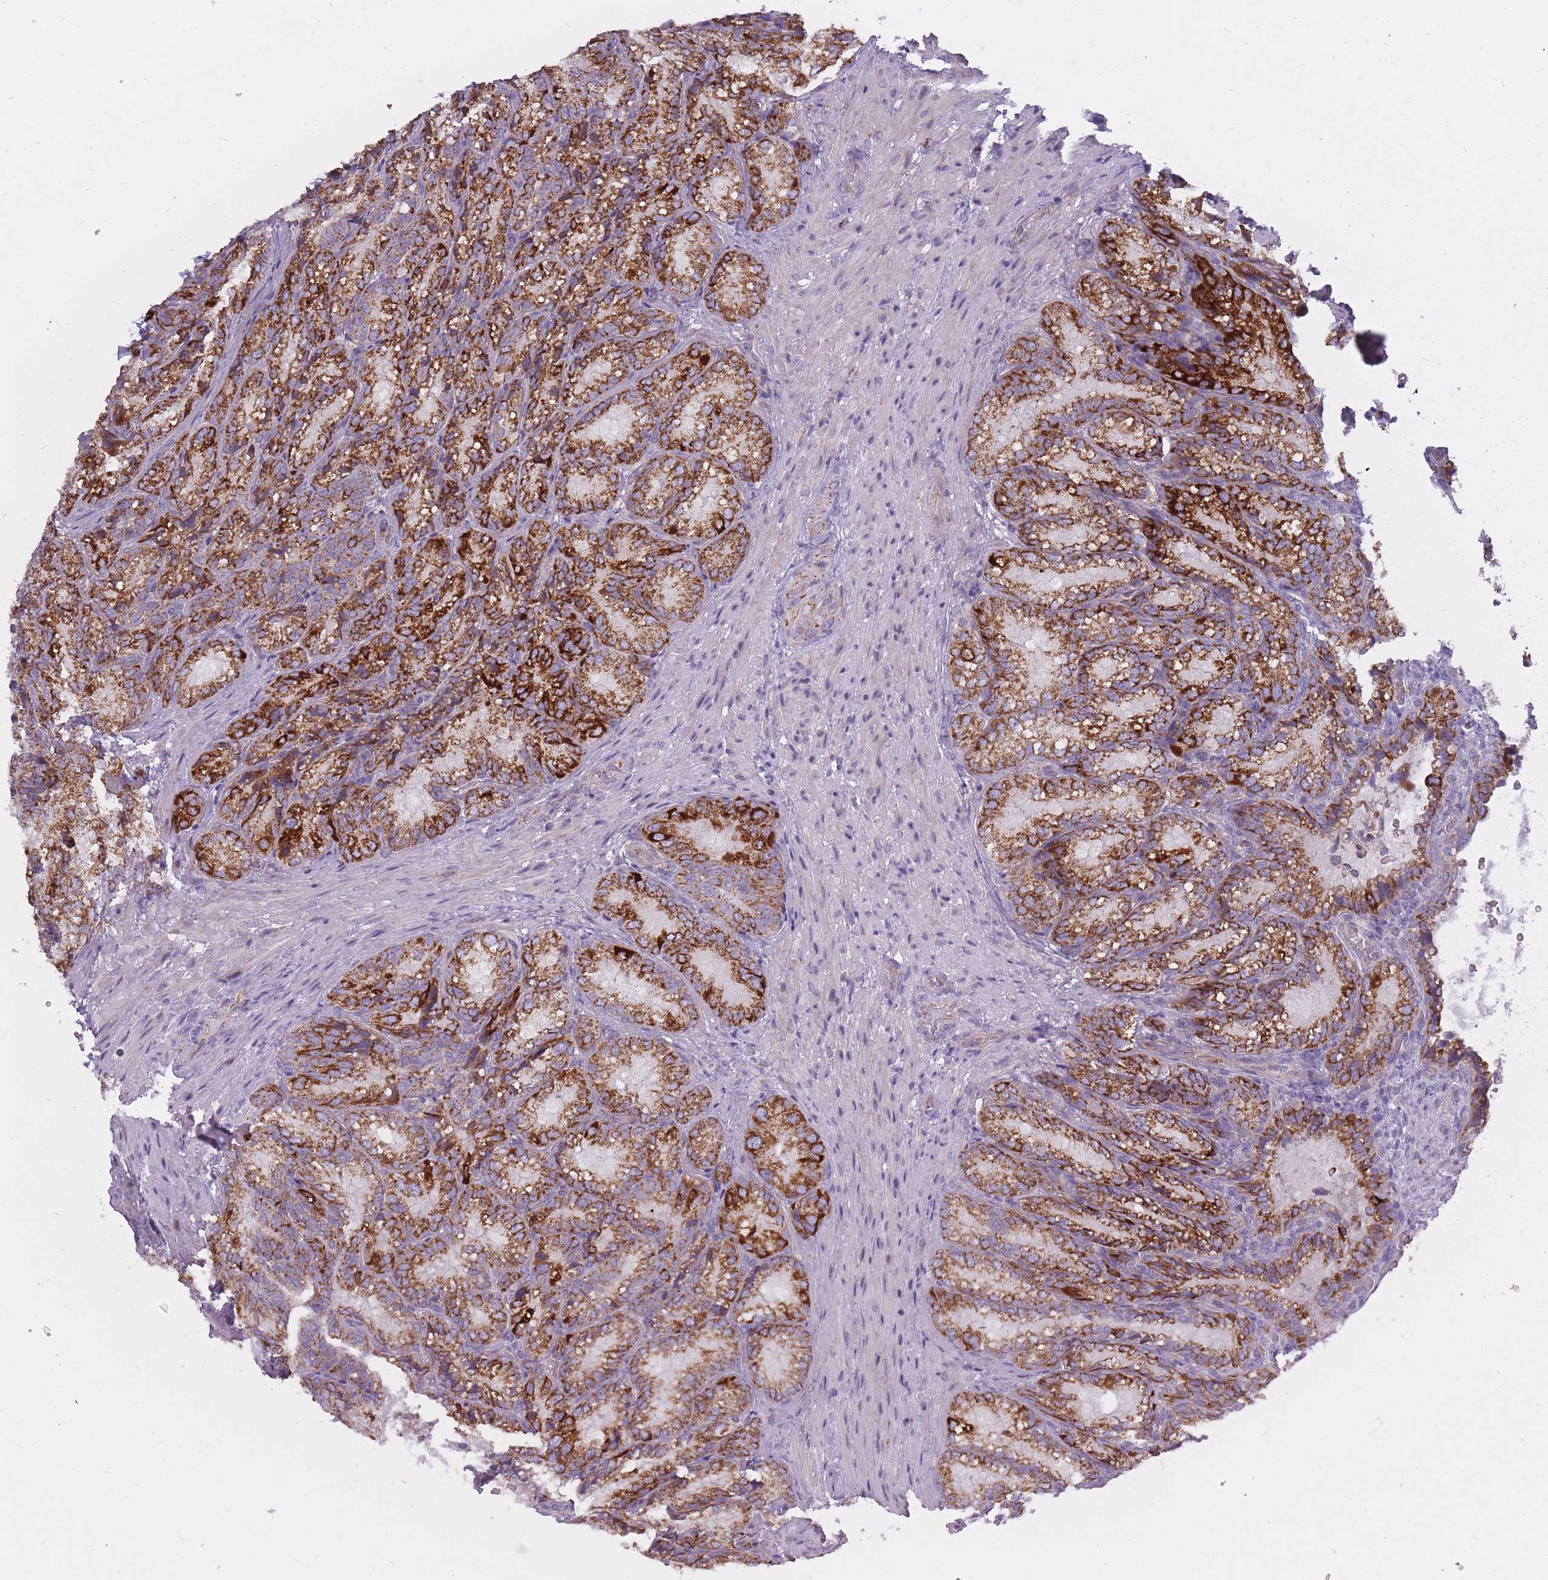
{"staining": {"intensity": "strong", "quantity": ">75%", "location": "cytoplasmic/membranous"}, "tissue": "seminal vesicle", "cell_type": "Glandular cells", "image_type": "normal", "snomed": [{"axis": "morphology", "description": "Normal tissue, NOS"}, {"axis": "topography", "description": "Seminal veicle"}], "caption": "Seminal vesicle stained with a brown dye exhibits strong cytoplasmic/membranous positive staining in approximately >75% of glandular cells.", "gene": "ALKBH4", "patient": {"sex": "male", "age": 58}}